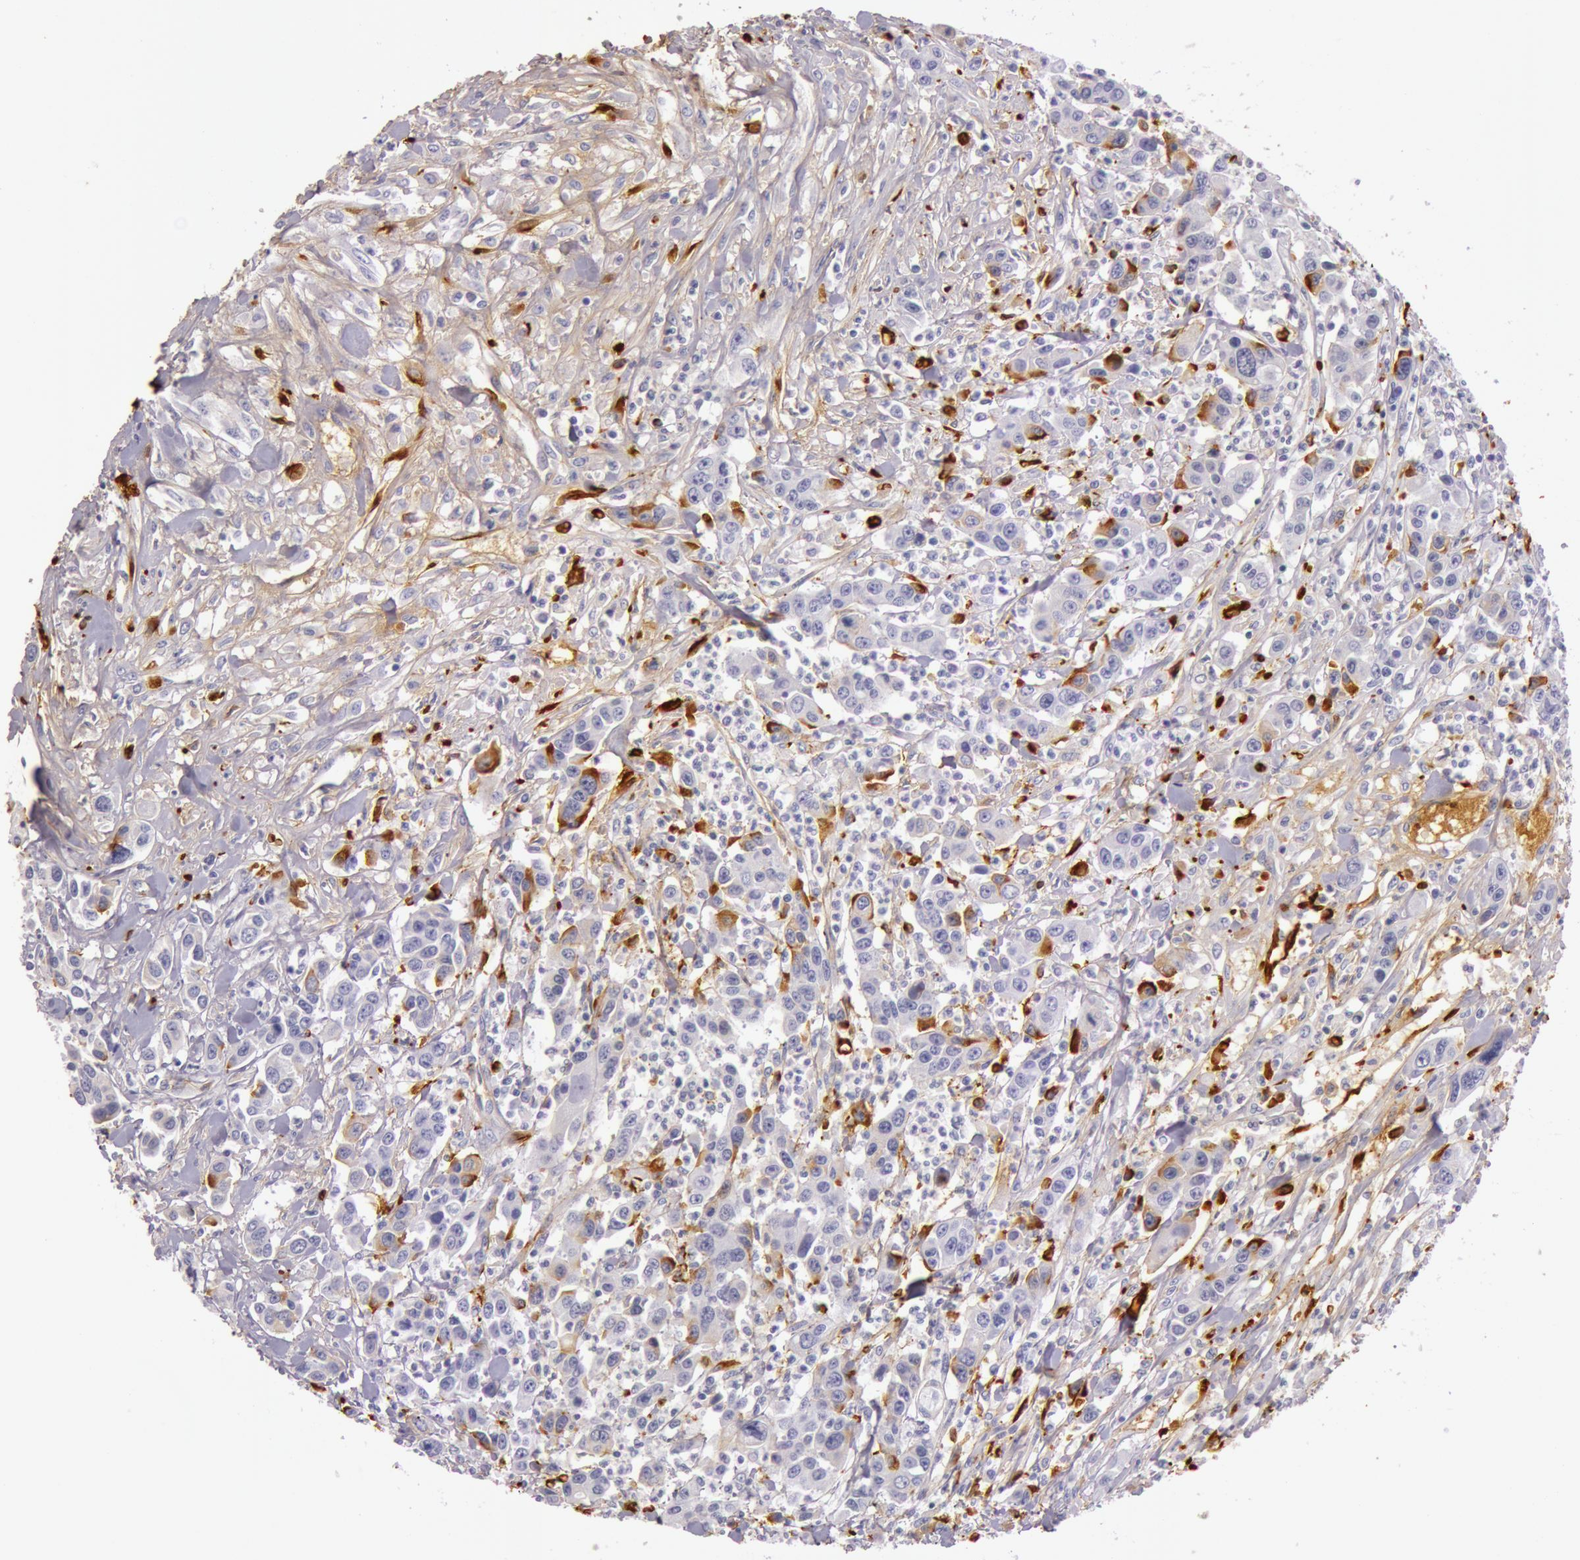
{"staining": {"intensity": "negative", "quantity": "none", "location": "none"}, "tissue": "urothelial cancer", "cell_type": "Tumor cells", "image_type": "cancer", "snomed": [{"axis": "morphology", "description": "Urothelial carcinoma, High grade"}, {"axis": "topography", "description": "Urinary bladder"}], "caption": "Immunohistochemistry (IHC) of urothelial cancer displays no staining in tumor cells.", "gene": "C4BPA", "patient": {"sex": "male", "age": 86}}